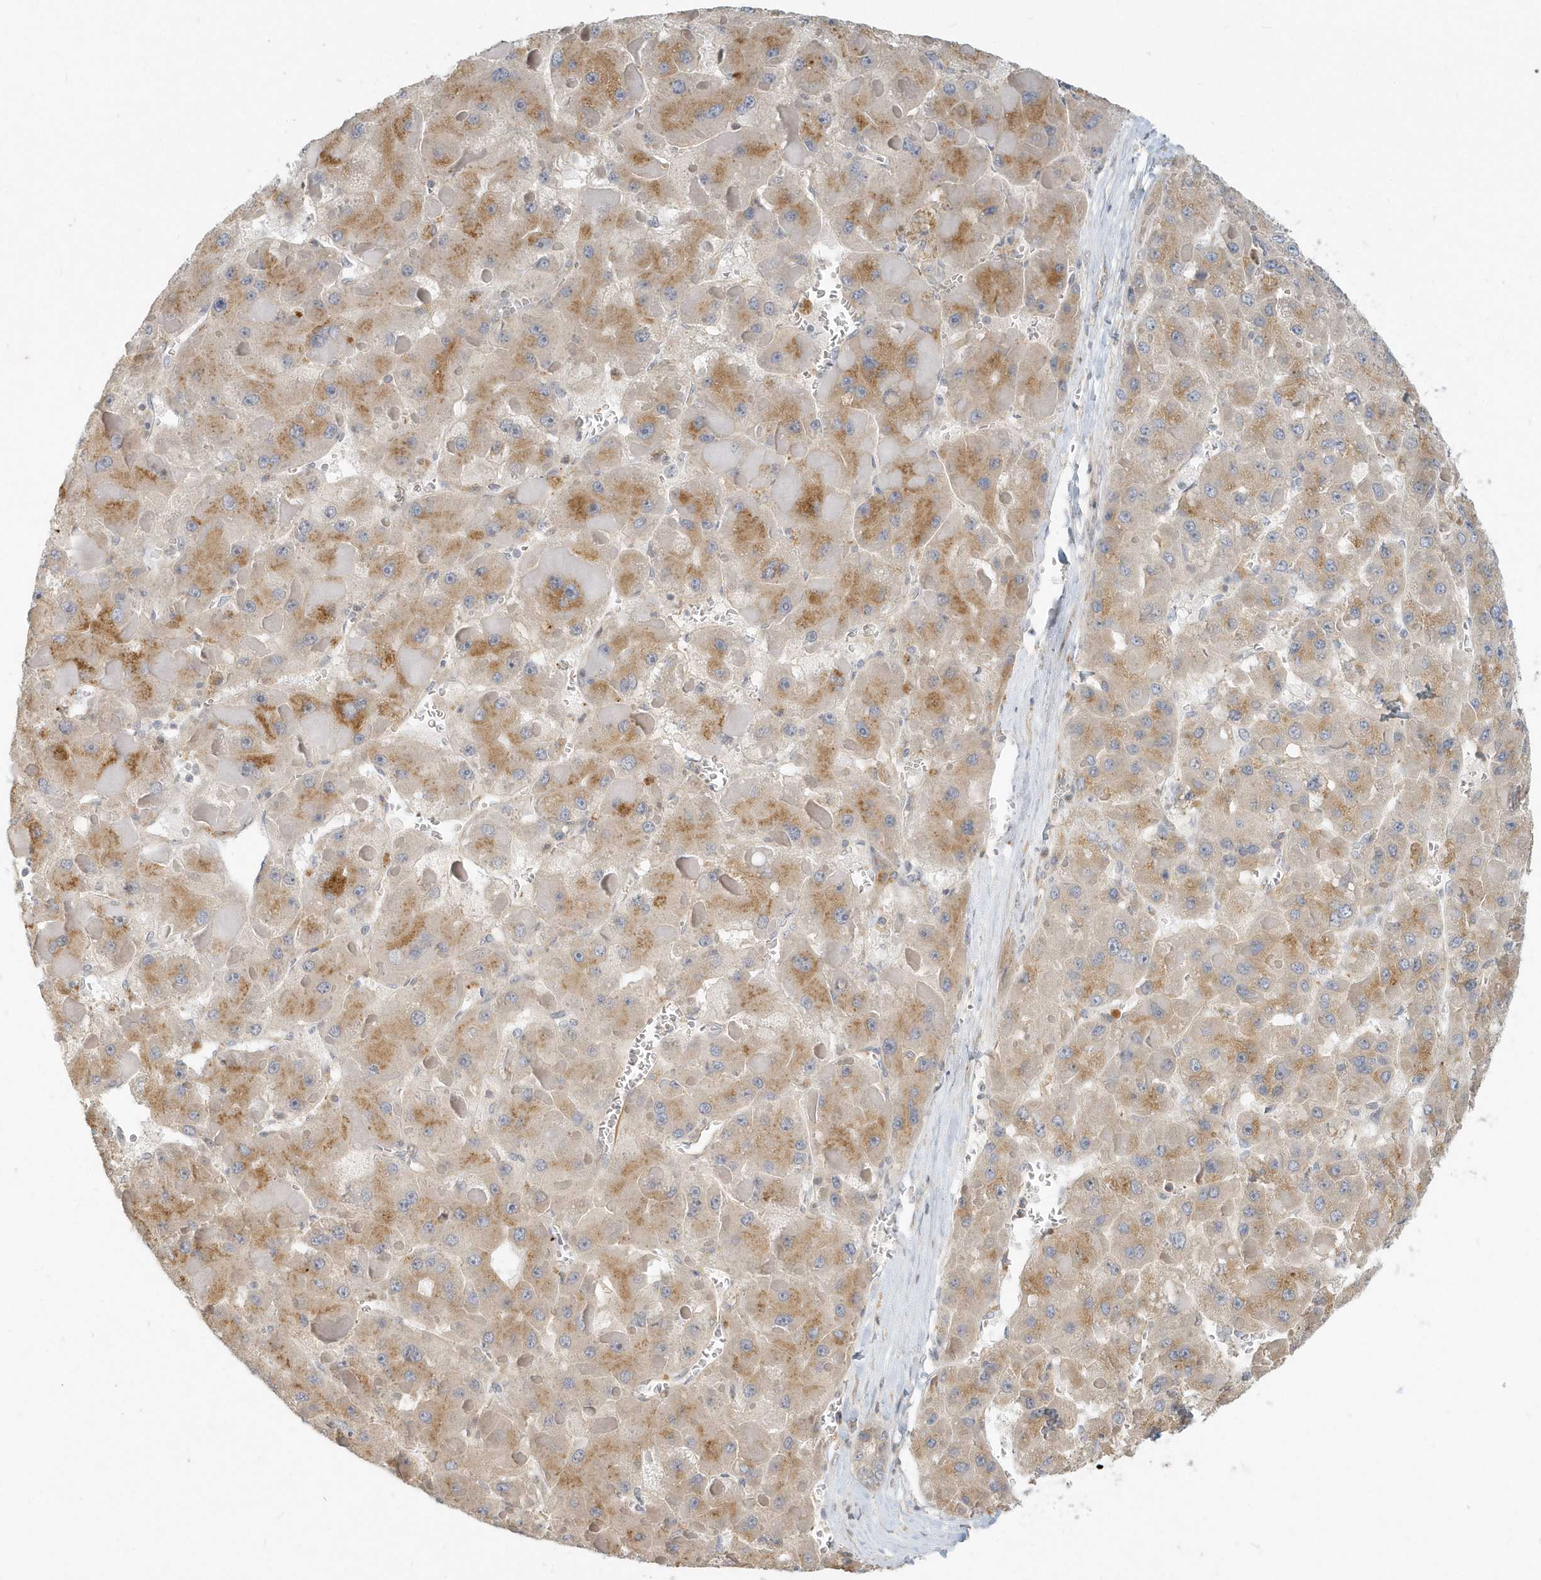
{"staining": {"intensity": "moderate", "quantity": ">75%", "location": "cytoplasmic/membranous"}, "tissue": "liver cancer", "cell_type": "Tumor cells", "image_type": "cancer", "snomed": [{"axis": "morphology", "description": "Carcinoma, Hepatocellular, NOS"}, {"axis": "topography", "description": "Liver"}], "caption": "IHC (DAB) staining of liver cancer shows moderate cytoplasmic/membranous protein positivity in approximately >75% of tumor cells.", "gene": "NAPB", "patient": {"sex": "female", "age": 73}}